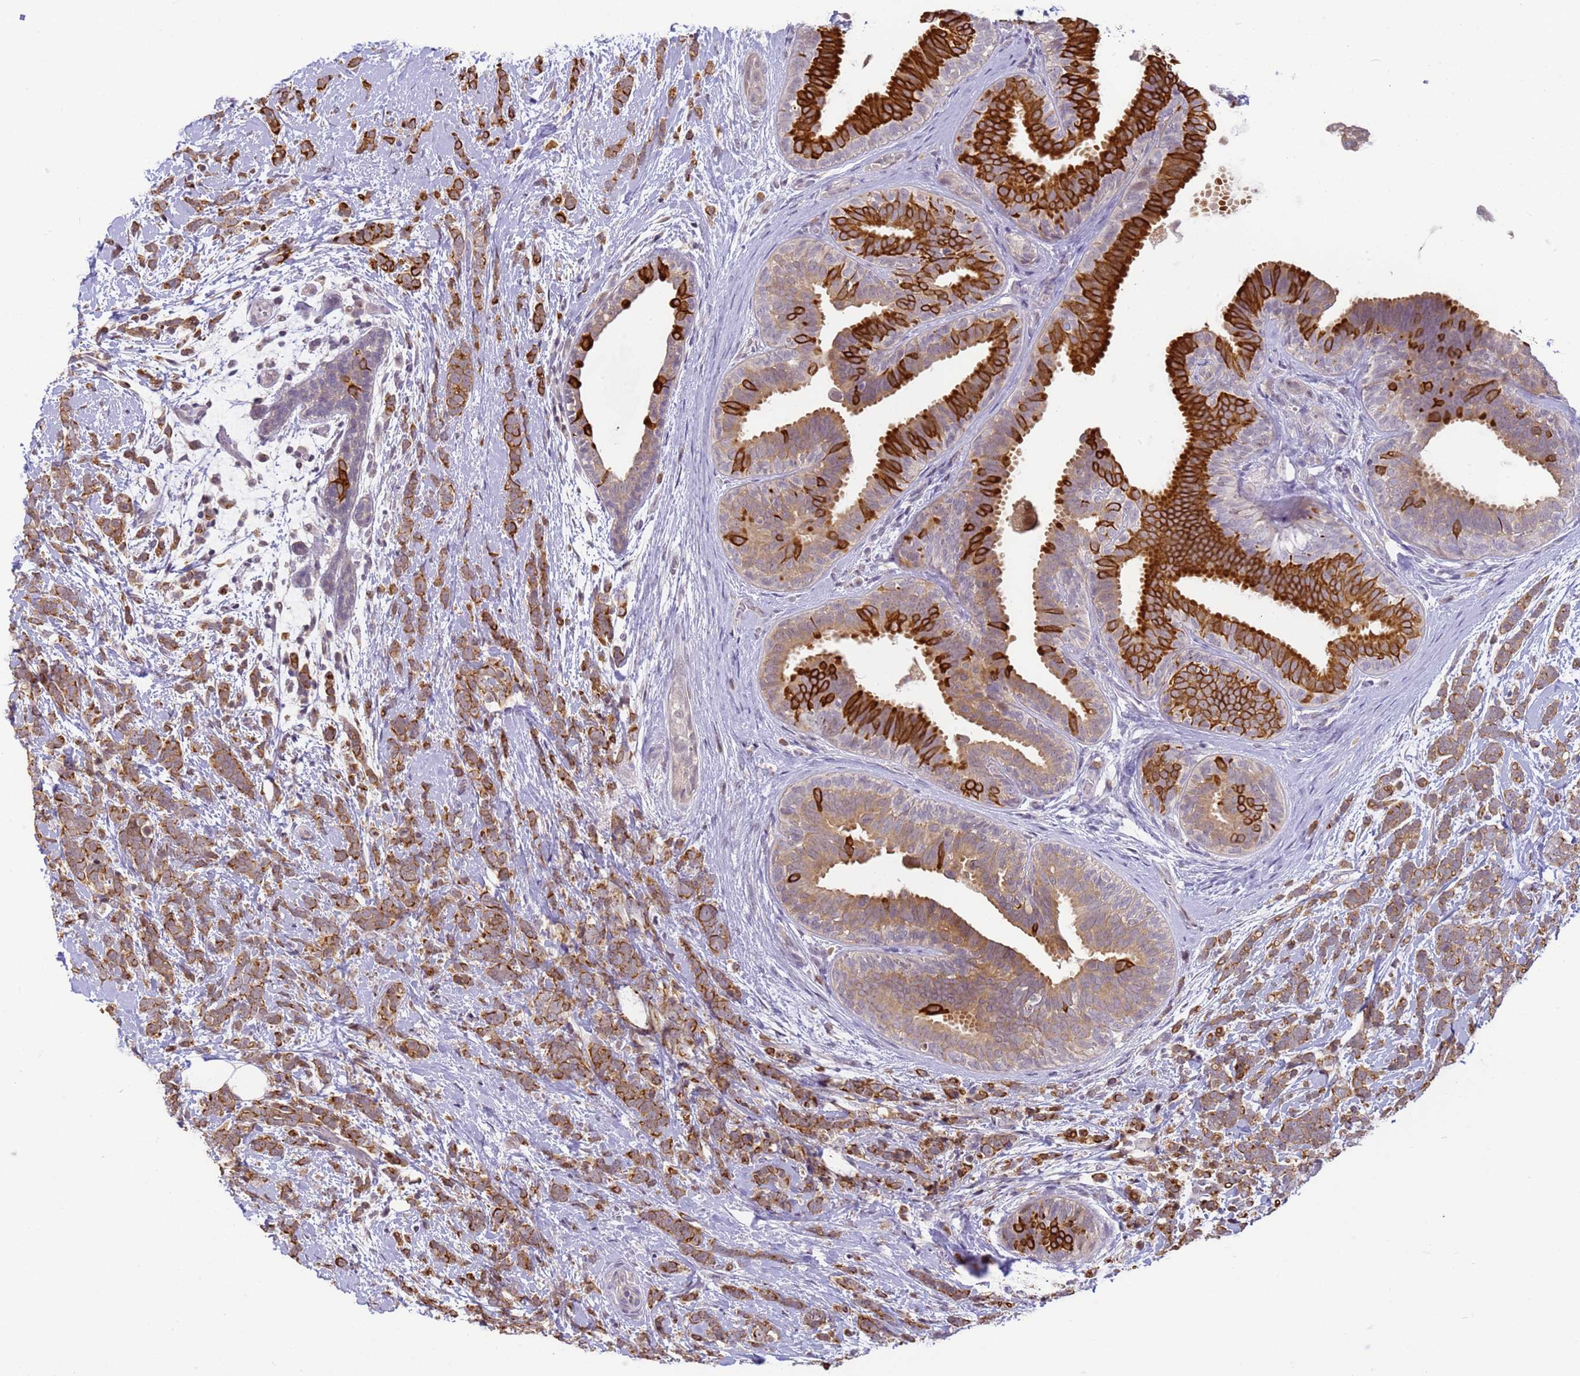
{"staining": {"intensity": "moderate", "quantity": ">75%", "location": "cytoplasmic/membranous"}, "tissue": "breast cancer", "cell_type": "Tumor cells", "image_type": "cancer", "snomed": [{"axis": "morphology", "description": "Lobular carcinoma"}, {"axis": "topography", "description": "Breast"}], "caption": "Immunohistochemistry photomicrograph of breast lobular carcinoma stained for a protein (brown), which reveals medium levels of moderate cytoplasmic/membranous positivity in about >75% of tumor cells.", "gene": "VWA3A", "patient": {"sex": "female", "age": 58}}